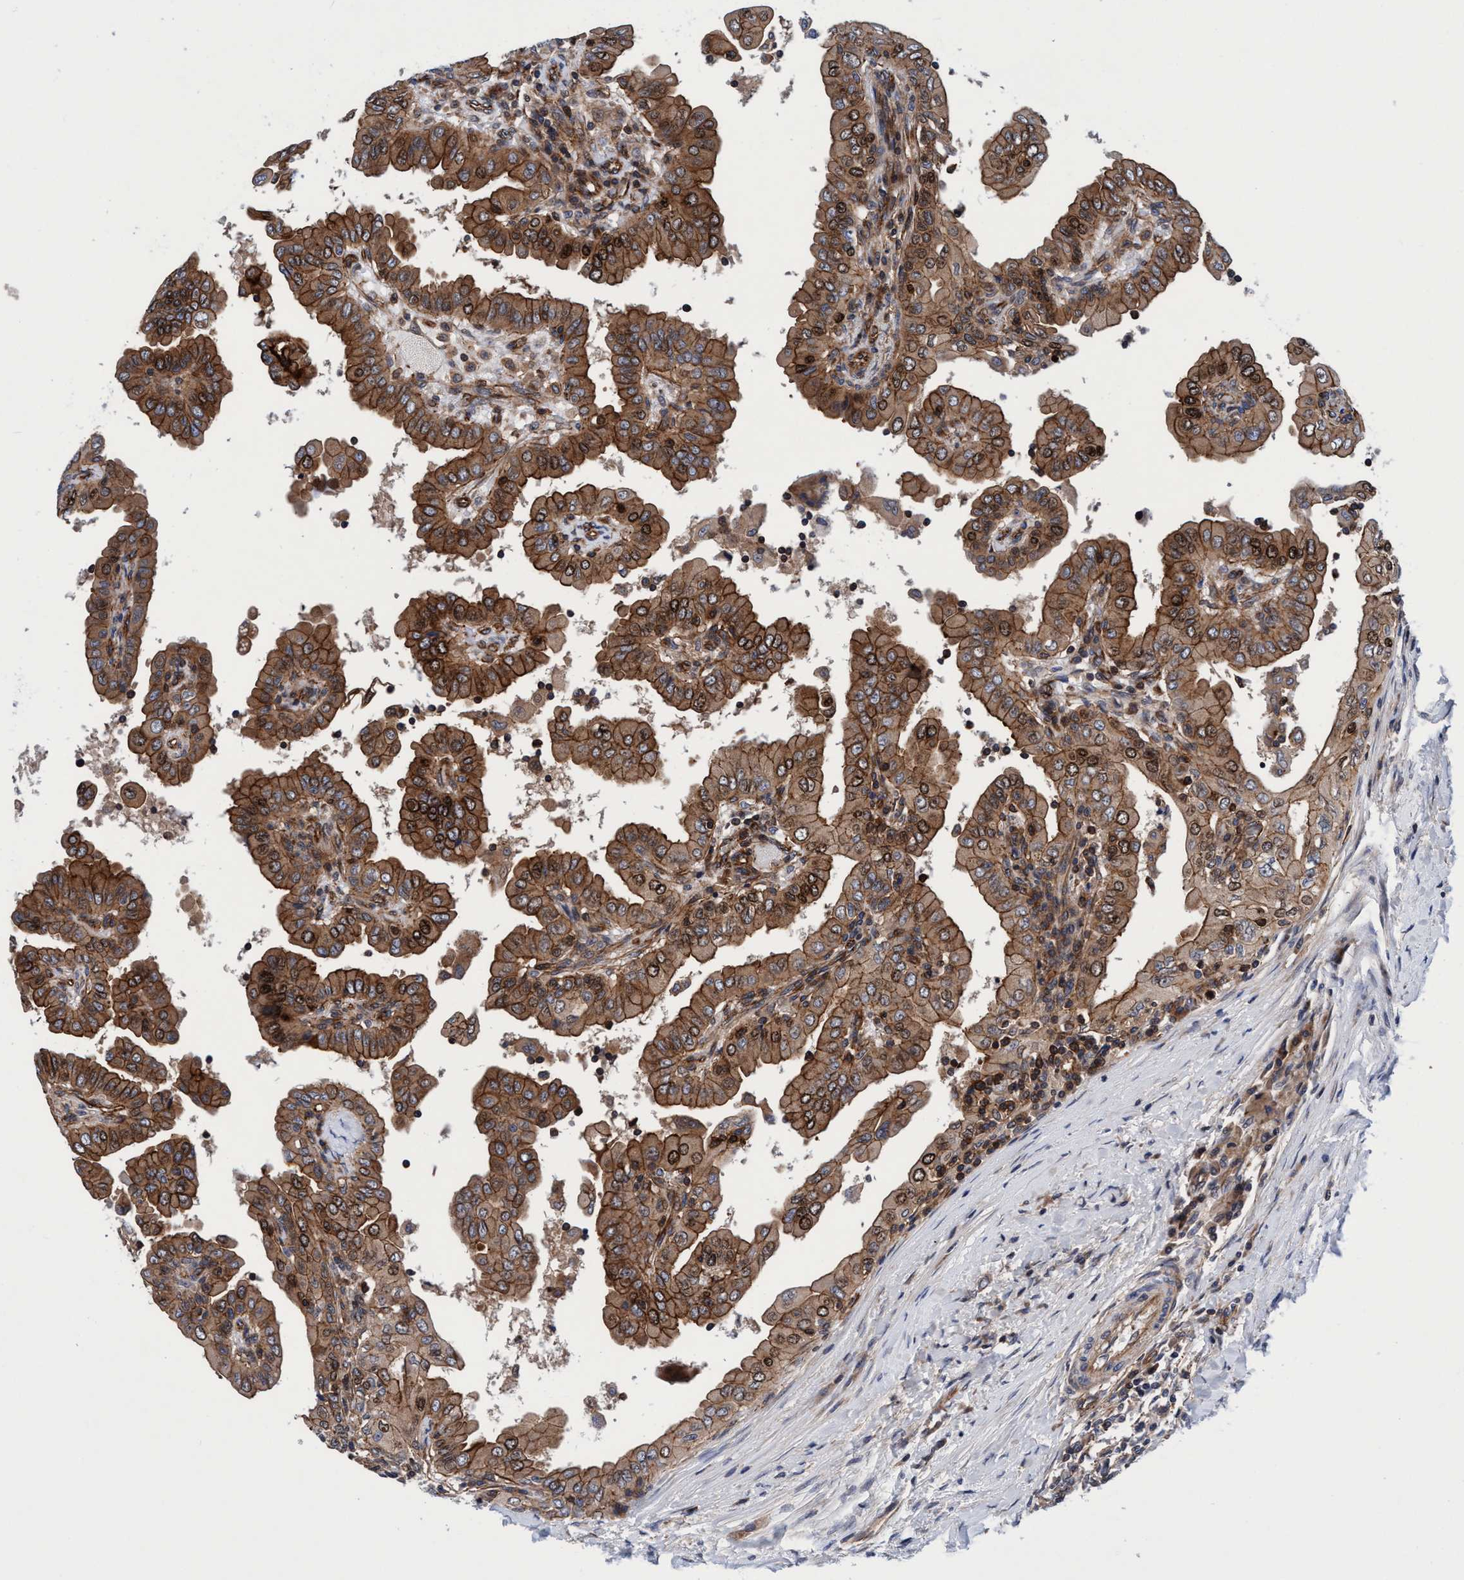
{"staining": {"intensity": "strong", "quantity": ">75%", "location": "cytoplasmic/membranous,nuclear"}, "tissue": "thyroid cancer", "cell_type": "Tumor cells", "image_type": "cancer", "snomed": [{"axis": "morphology", "description": "Papillary adenocarcinoma, NOS"}, {"axis": "topography", "description": "Thyroid gland"}], "caption": "Strong cytoplasmic/membranous and nuclear expression is seen in about >75% of tumor cells in thyroid cancer (papillary adenocarcinoma).", "gene": "MCM3AP", "patient": {"sex": "male", "age": 33}}